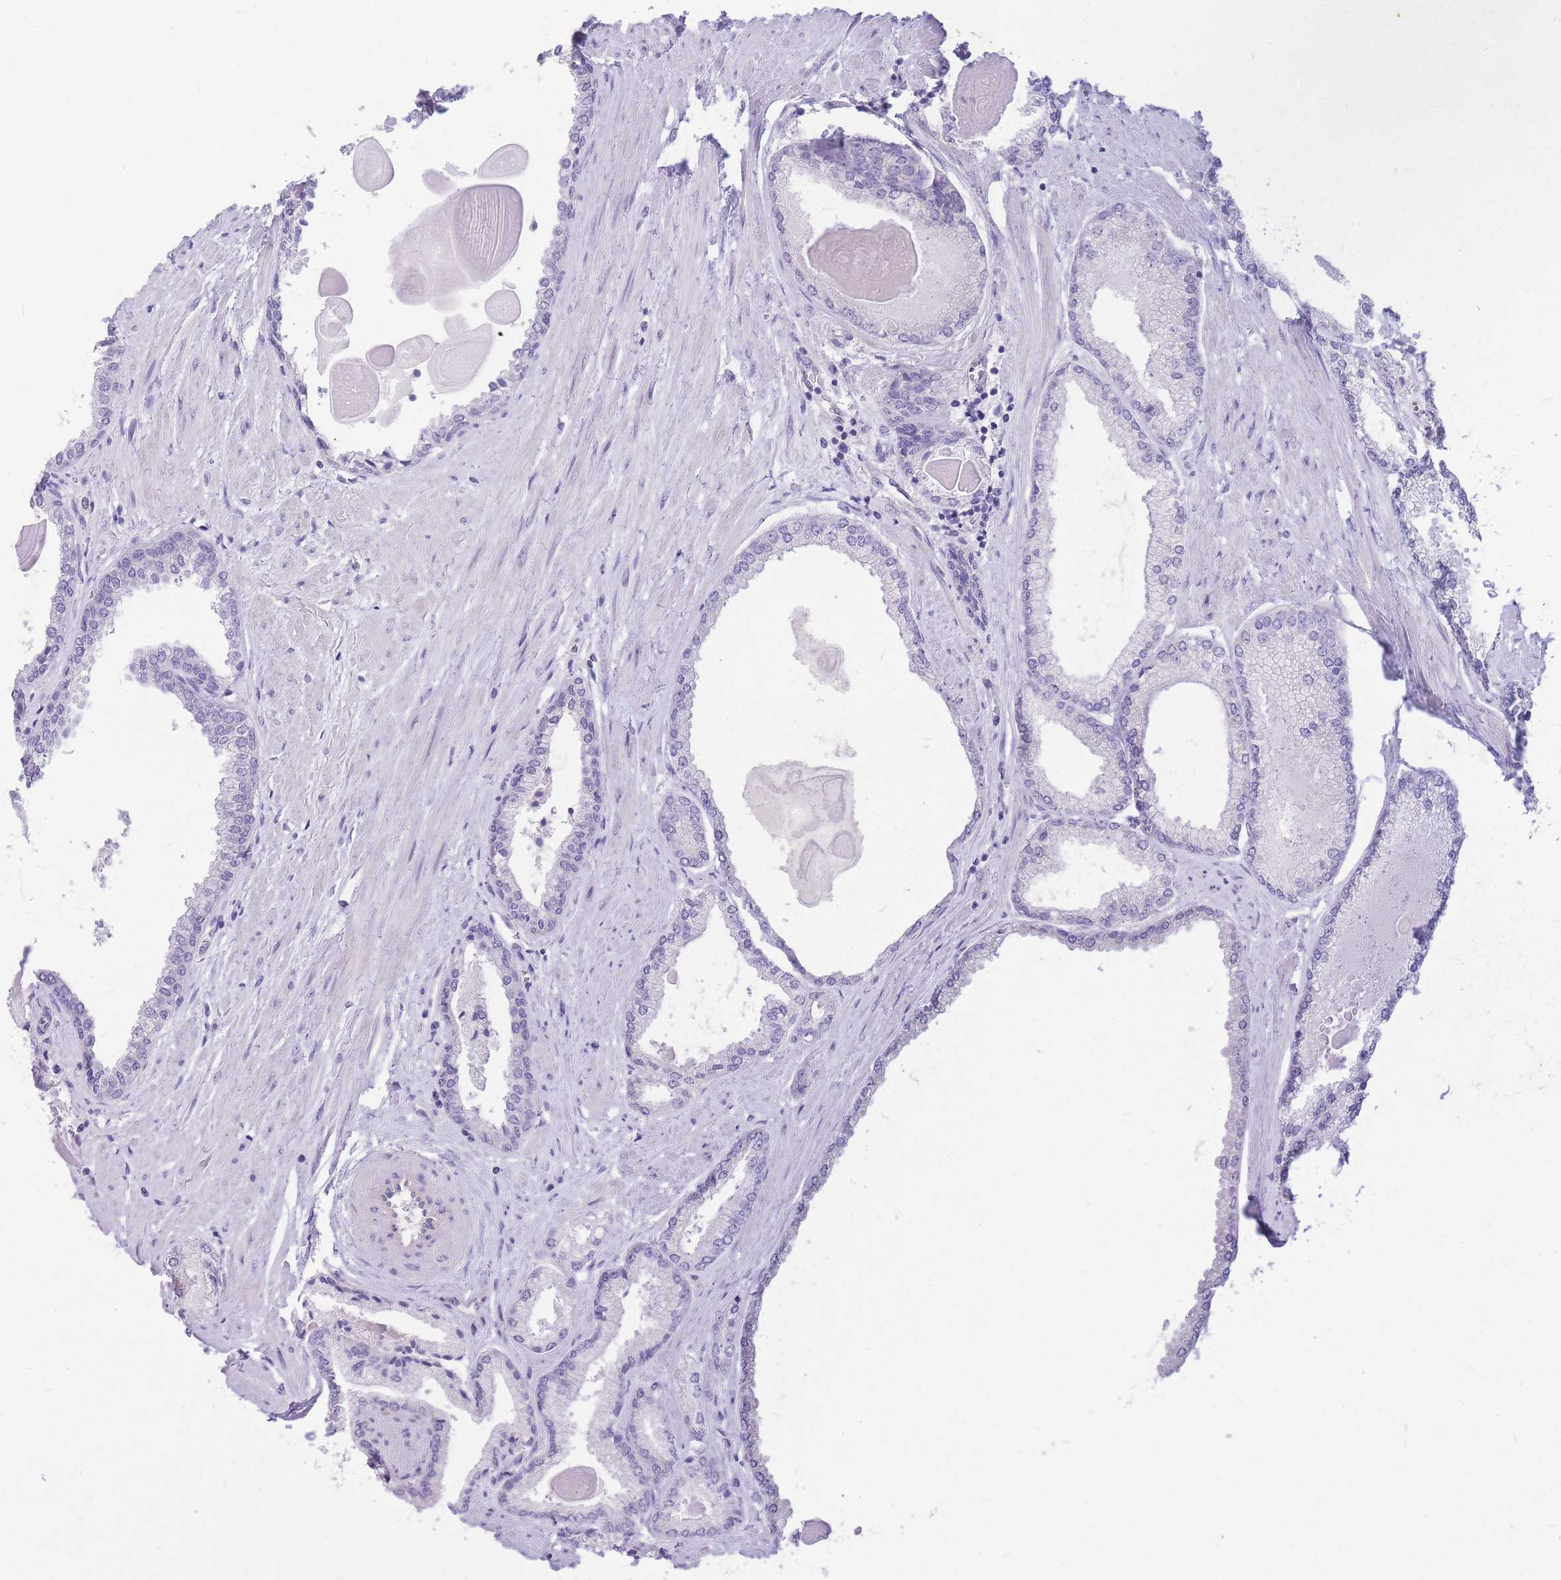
{"staining": {"intensity": "negative", "quantity": "none", "location": "none"}, "tissue": "prostate cancer", "cell_type": "Tumor cells", "image_type": "cancer", "snomed": [{"axis": "morphology", "description": "Adenocarcinoma, High grade"}, {"axis": "topography", "description": "Prostate"}], "caption": "High power microscopy photomicrograph of an immunohistochemistry (IHC) photomicrograph of adenocarcinoma (high-grade) (prostate), revealing no significant positivity in tumor cells.", "gene": "ZNF311", "patient": {"sex": "male", "age": 68}}